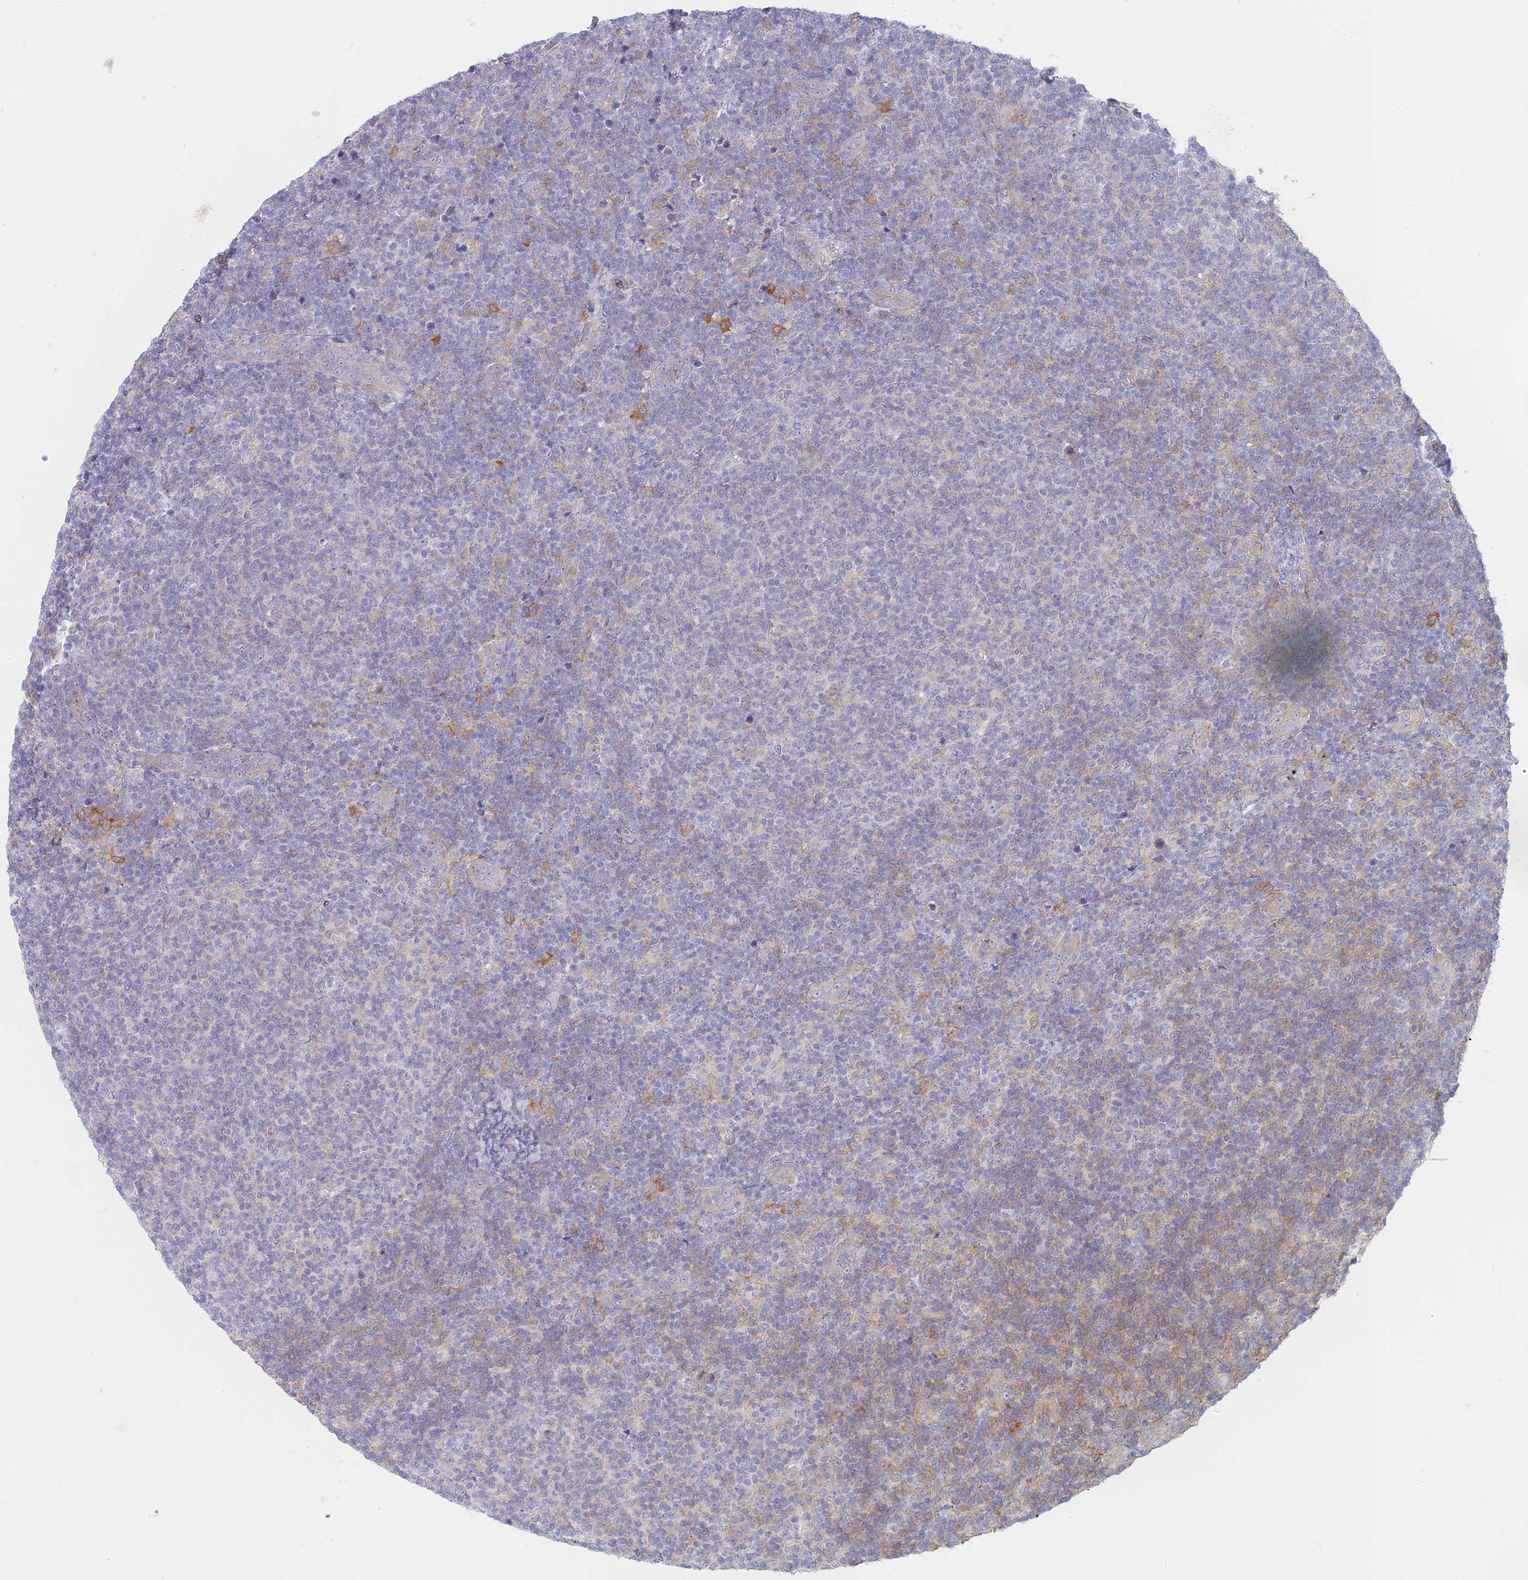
{"staining": {"intensity": "negative", "quantity": "none", "location": "none"}, "tissue": "lymphoma", "cell_type": "Tumor cells", "image_type": "cancer", "snomed": [{"axis": "morphology", "description": "Malignant lymphoma, non-Hodgkin's type, Low grade"}, {"axis": "topography", "description": "Lymph node"}], "caption": "DAB immunohistochemical staining of human lymphoma displays no significant staining in tumor cells.", "gene": "STRN4", "patient": {"sex": "male", "age": 66}}